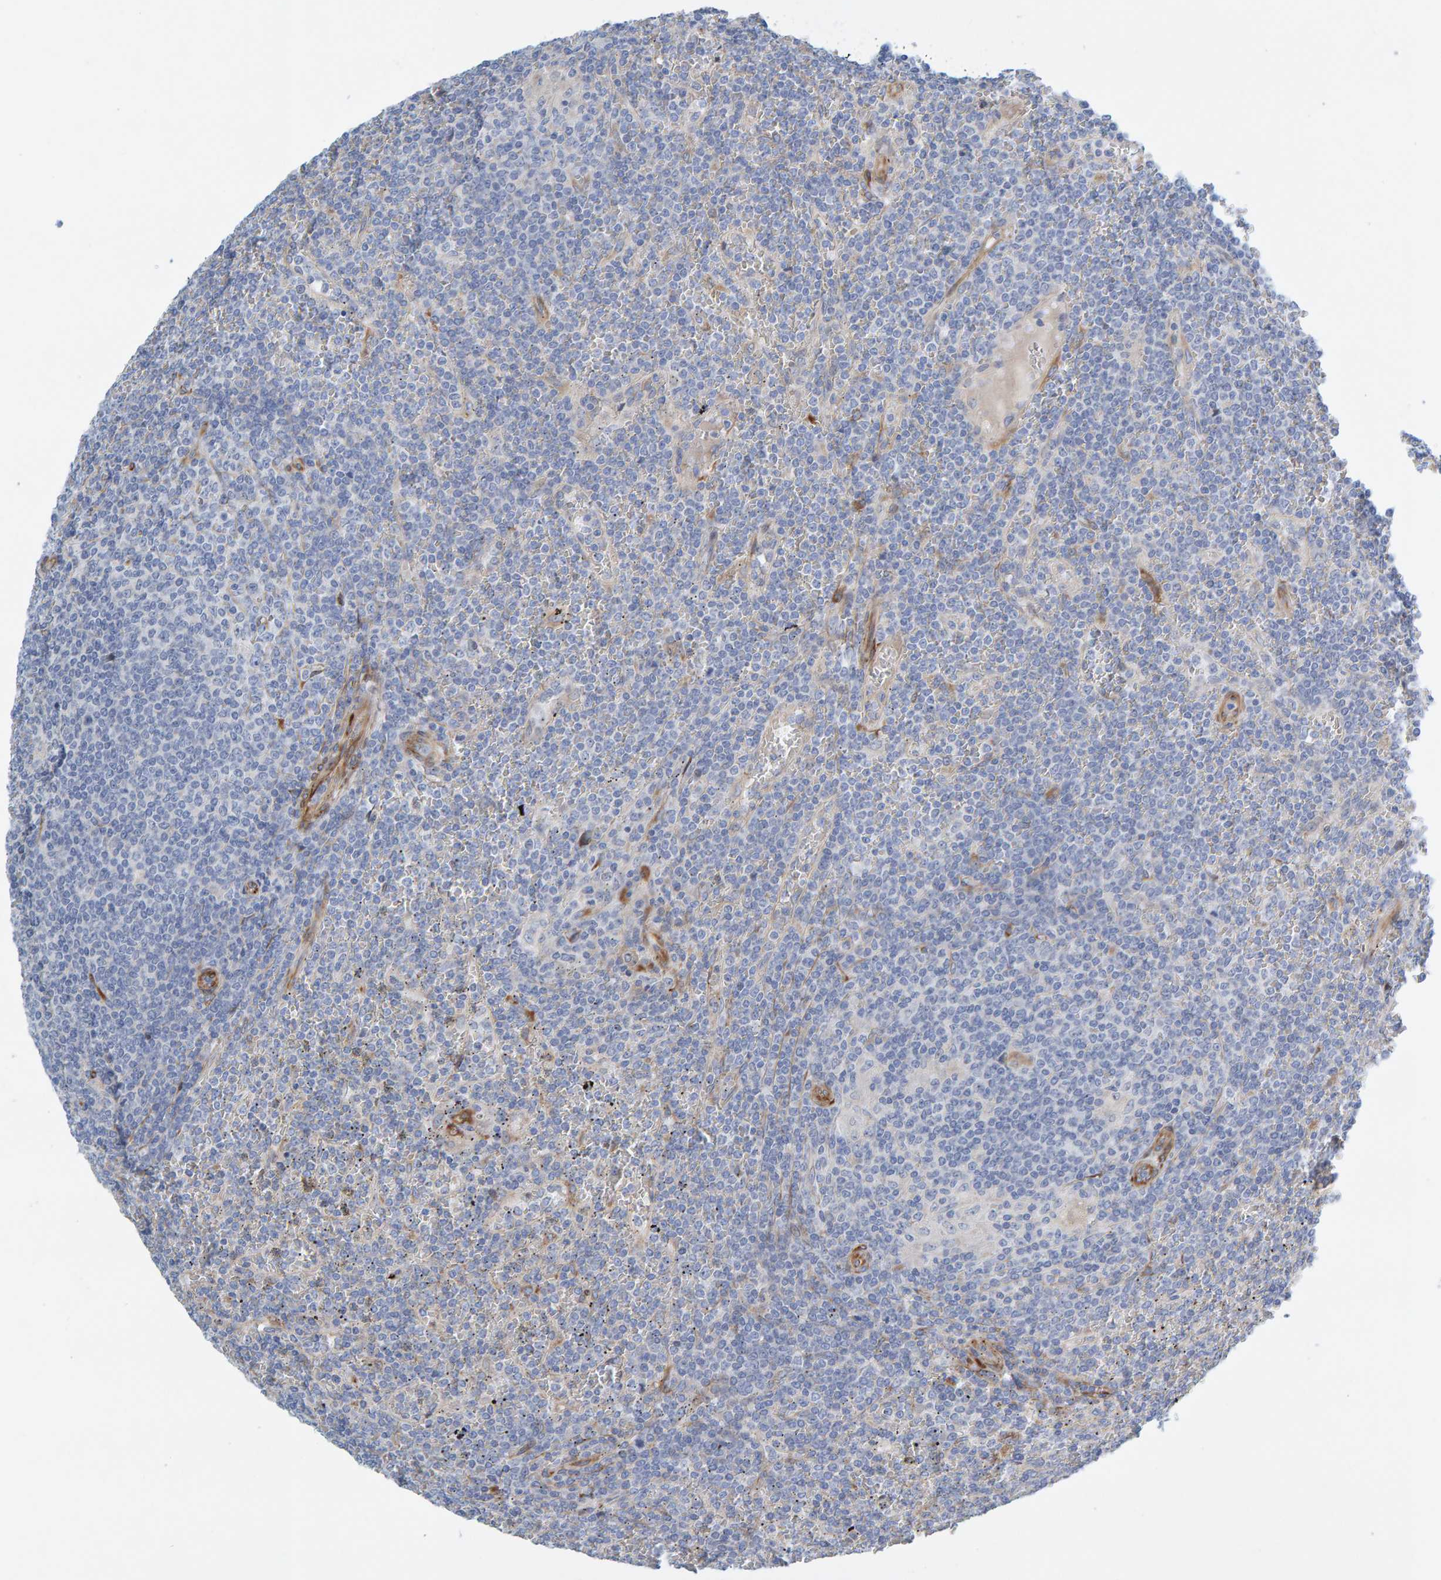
{"staining": {"intensity": "negative", "quantity": "none", "location": "none"}, "tissue": "lymphoma", "cell_type": "Tumor cells", "image_type": "cancer", "snomed": [{"axis": "morphology", "description": "Malignant lymphoma, non-Hodgkin's type, Low grade"}, {"axis": "topography", "description": "Spleen"}], "caption": "Lymphoma was stained to show a protein in brown. There is no significant positivity in tumor cells.", "gene": "MMP16", "patient": {"sex": "female", "age": 19}}